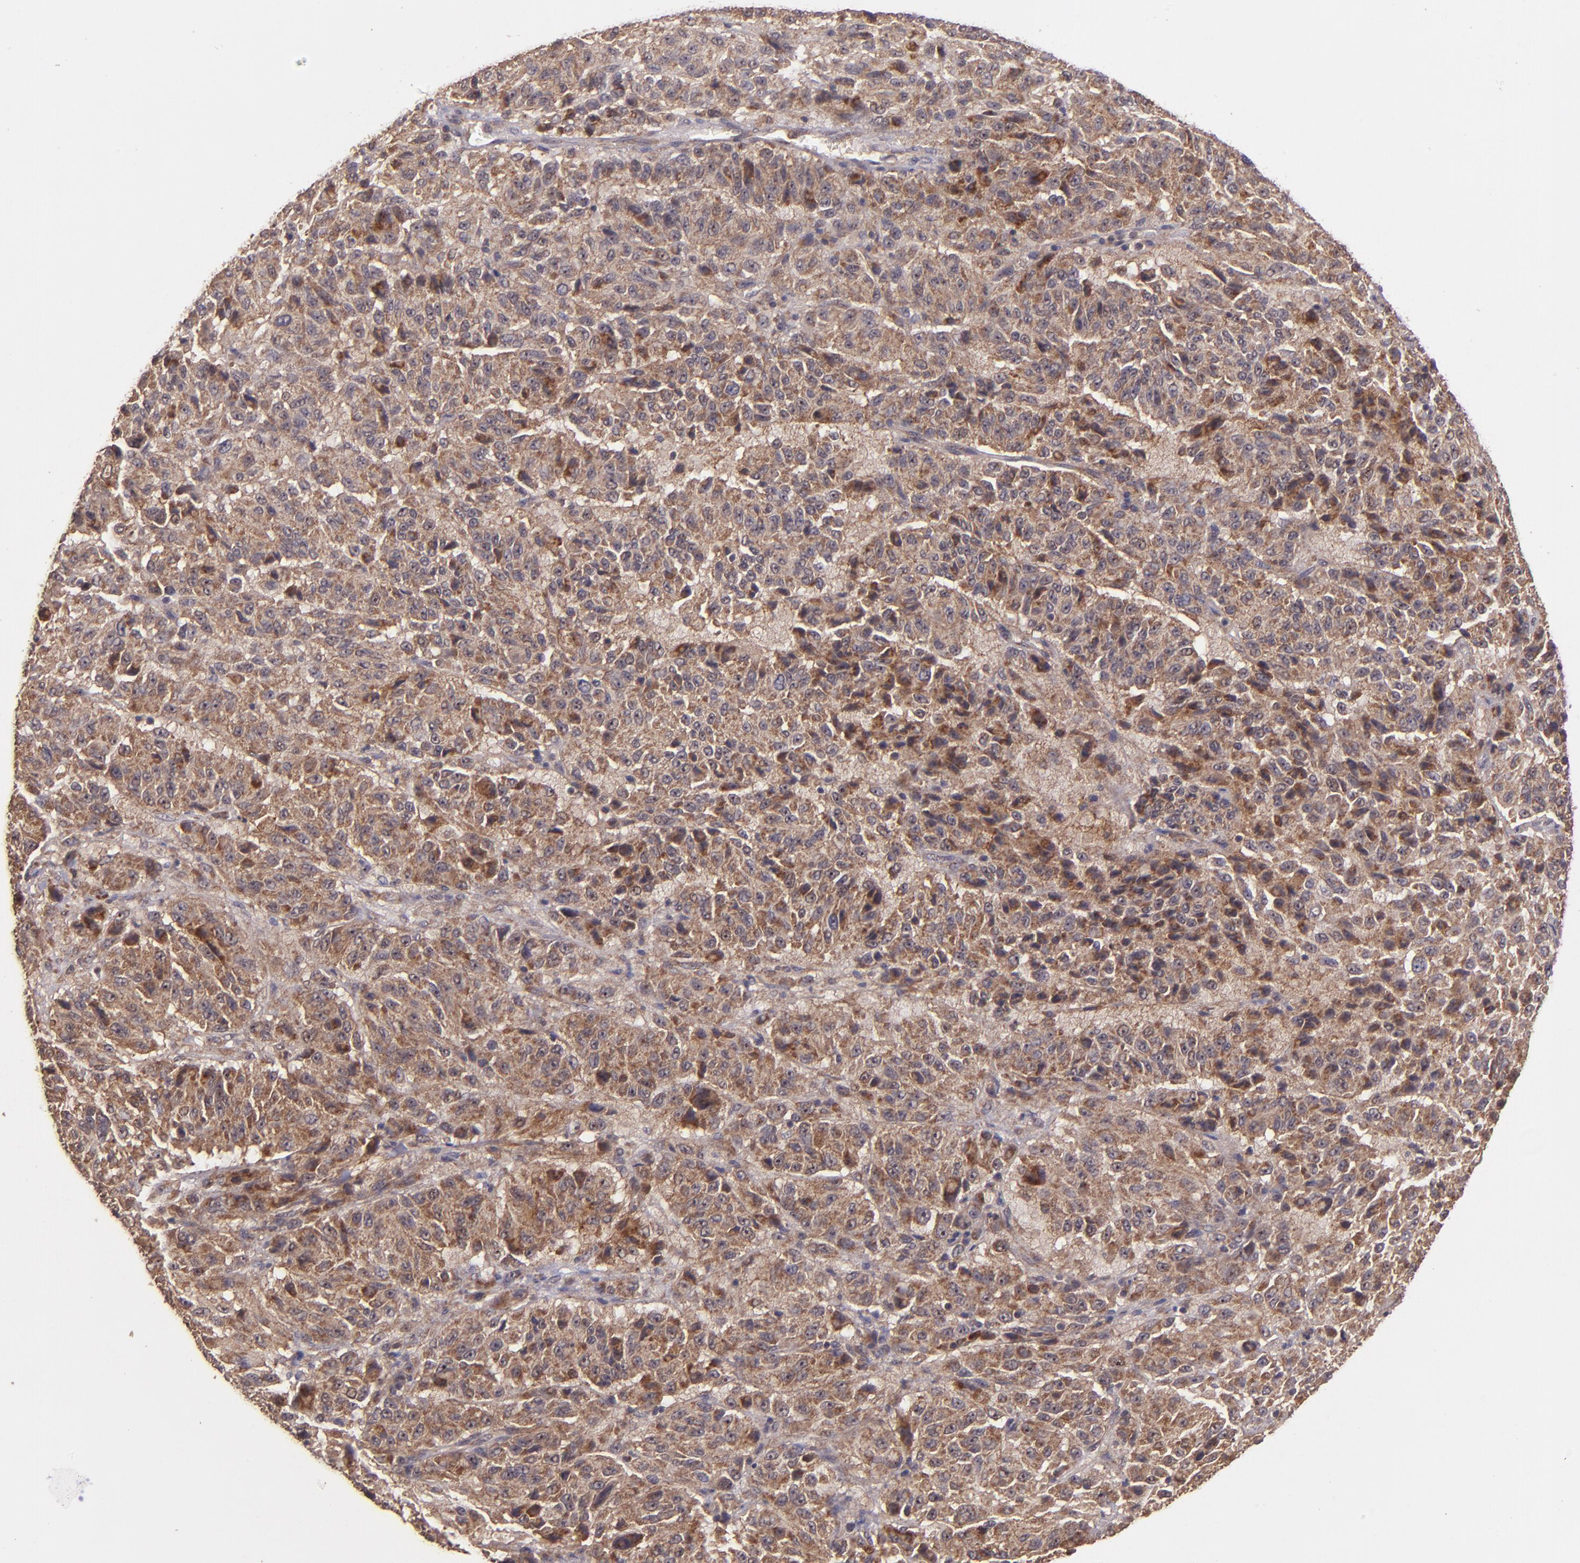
{"staining": {"intensity": "strong", "quantity": ">75%", "location": "cytoplasmic/membranous"}, "tissue": "melanoma", "cell_type": "Tumor cells", "image_type": "cancer", "snomed": [{"axis": "morphology", "description": "Malignant melanoma, Metastatic site"}, {"axis": "topography", "description": "Lung"}], "caption": "IHC (DAB (3,3'-diaminobenzidine)) staining of malignant melanoma (metastatic site) displays strong cytoplasmic/membranous protein staining in approximately >75% of tumor cells.", "gene": "USP51", "patient": {"sex": "male", "age": 64}}